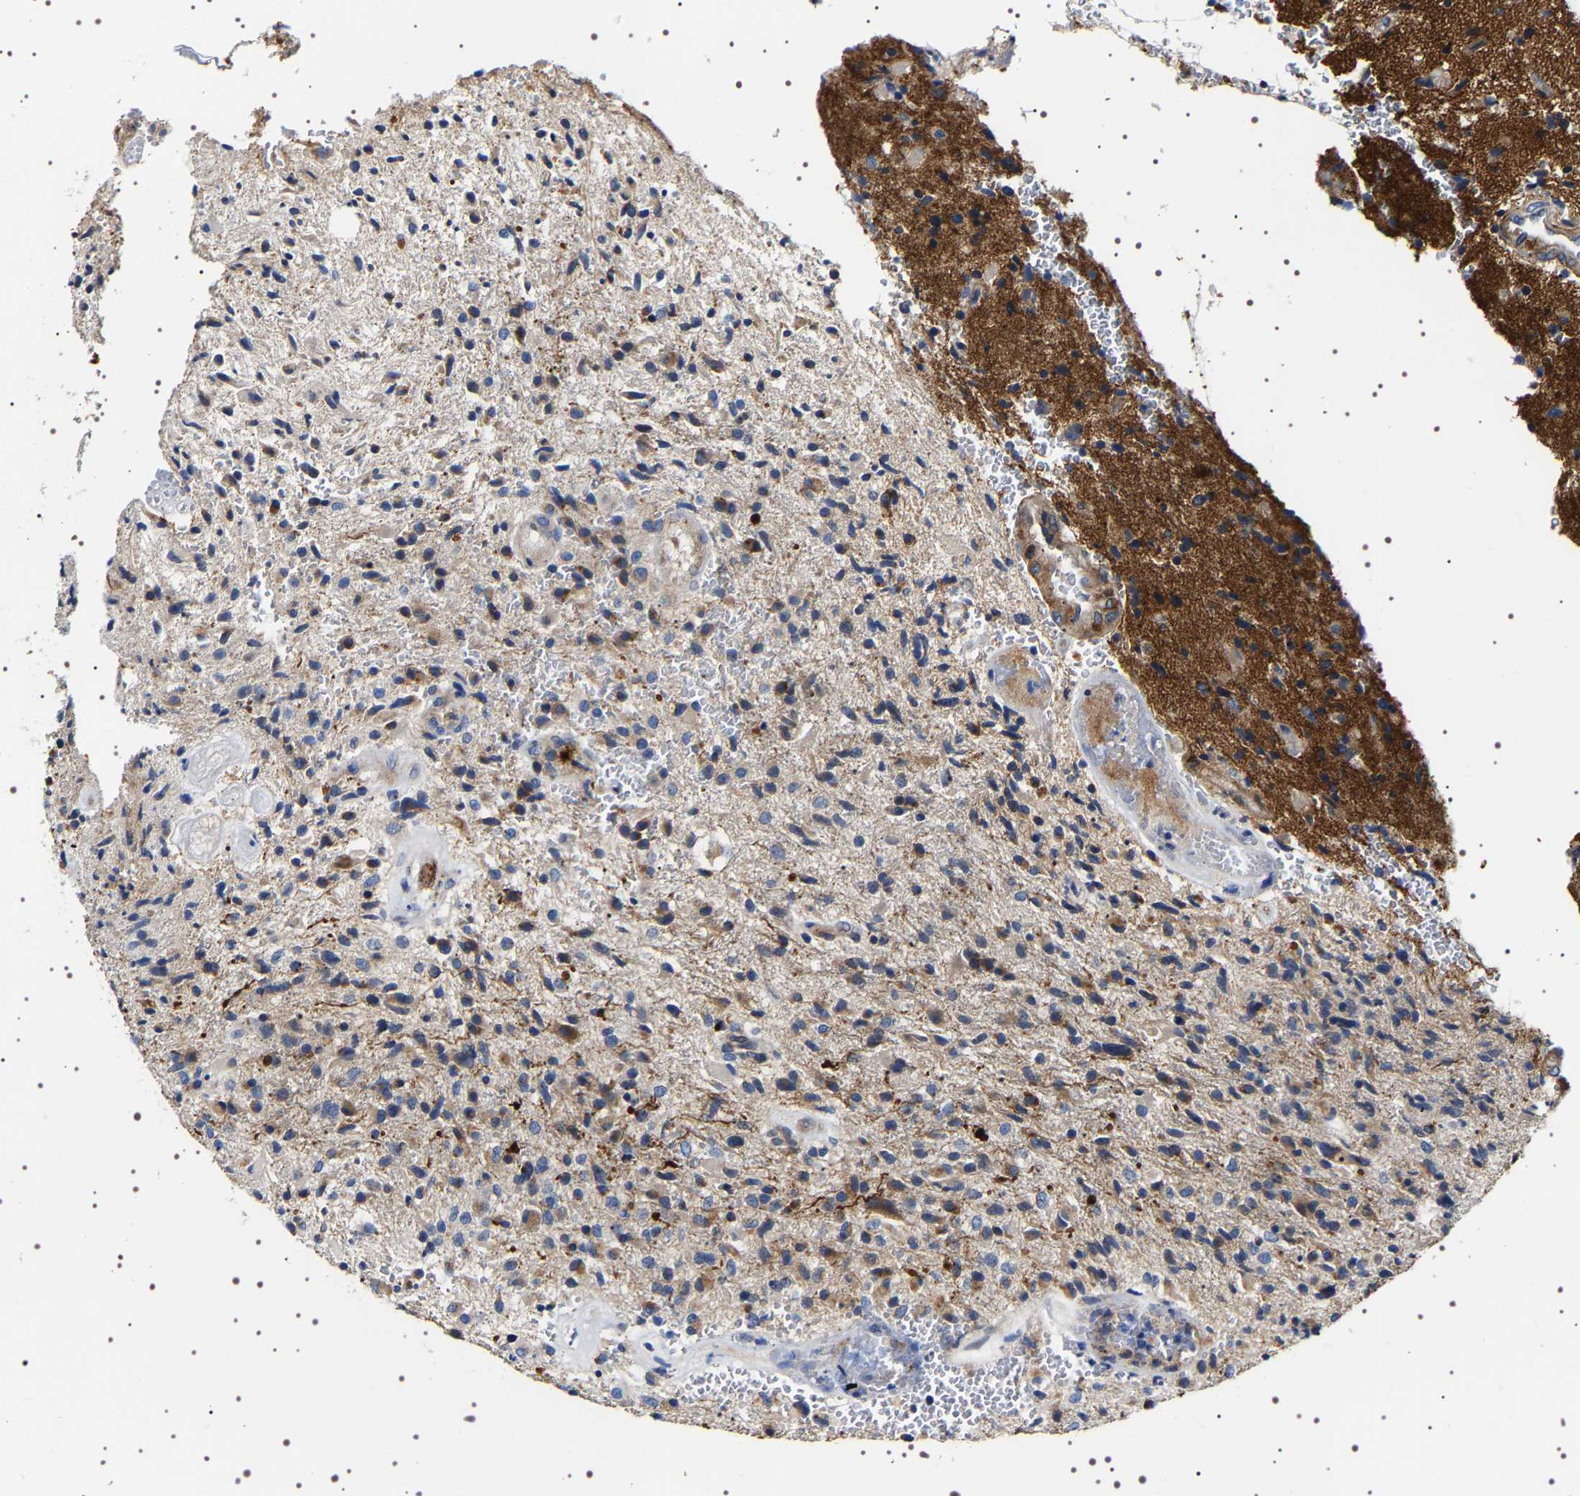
{"staining": {"intensity": "weak", "quantity": ">75%", "location": "cytoplasmic/membranous"}, "tissue": "glioma", "cell_type": "Tumor cells", "image_type": "cancer", "snomed": [{"axis": "morphology", "description": "Glioma, malignant, High grade"}, {"axis": "topography", "description": "Brain"}], "caption": "Immunohistochemistry (IHC) of human glioma reveals low levels of weak cytoplasmic/membranous positivity in approximately >75% of tumor cells. The staining is performed using DAB (3,3'-diaminobenzidine) brown chromogen to label protein expression. The nuclei are counter-stained blue using hematoxylin.", "gene": "SQLE", "patient": {"sex": "male", "age": 72}}